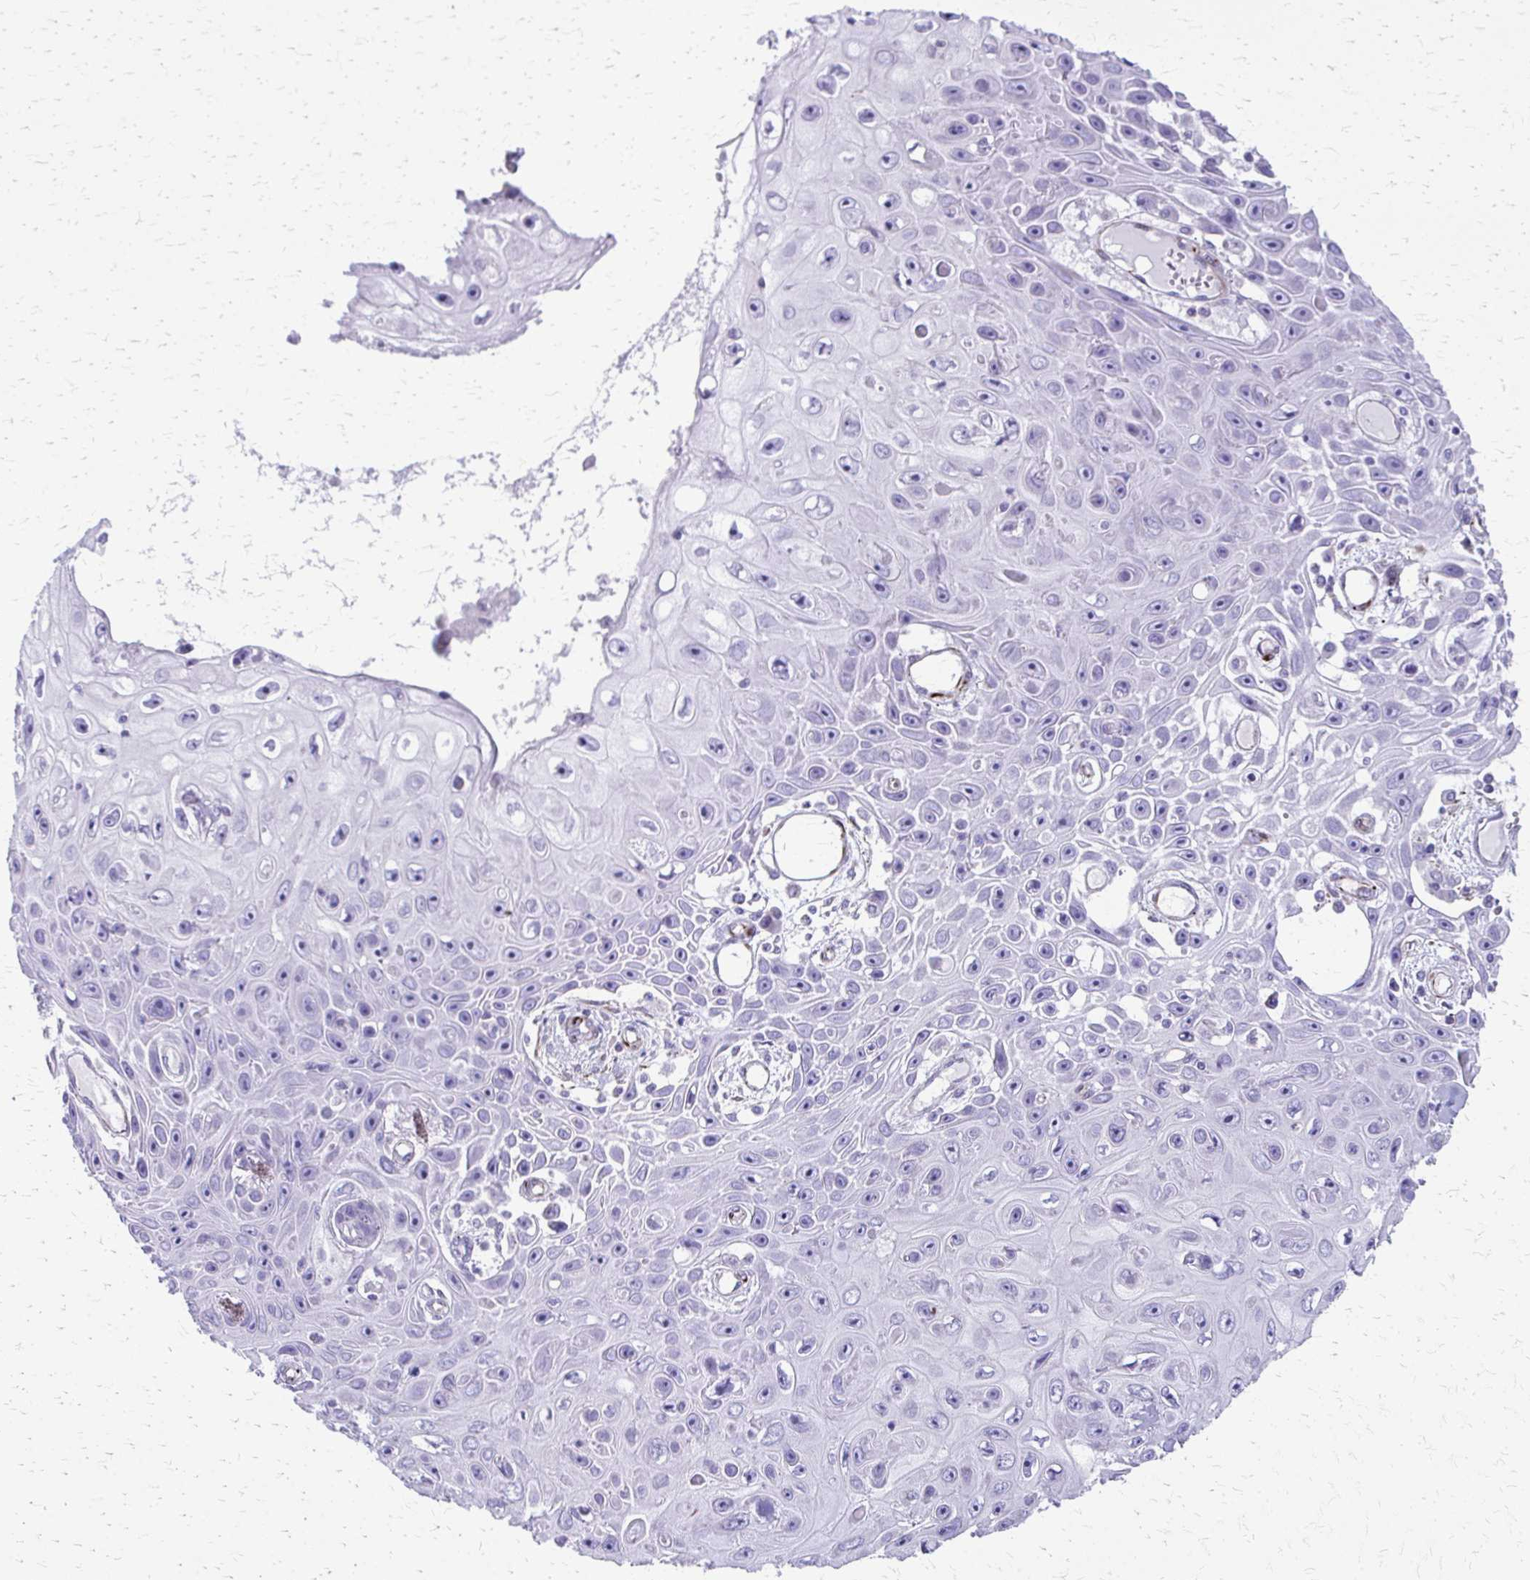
{"staining": {"intensity": "negative", "quantity": "none", "location": "none"}, "tissue": "skin cancer", "cell_type": "Tumor cells", "image_type": "cancer", "snomed": [{"axis": "morphology", "description": "Squamous cell carcinoma, NOS"}, {"axis": "topography", "description": "Skin"}], "caption": "The micrograph reveals no staining of tumor cells in skin cancer.", "gene": "TRIM6", "patient": {"sex": "male", "age": 82}}